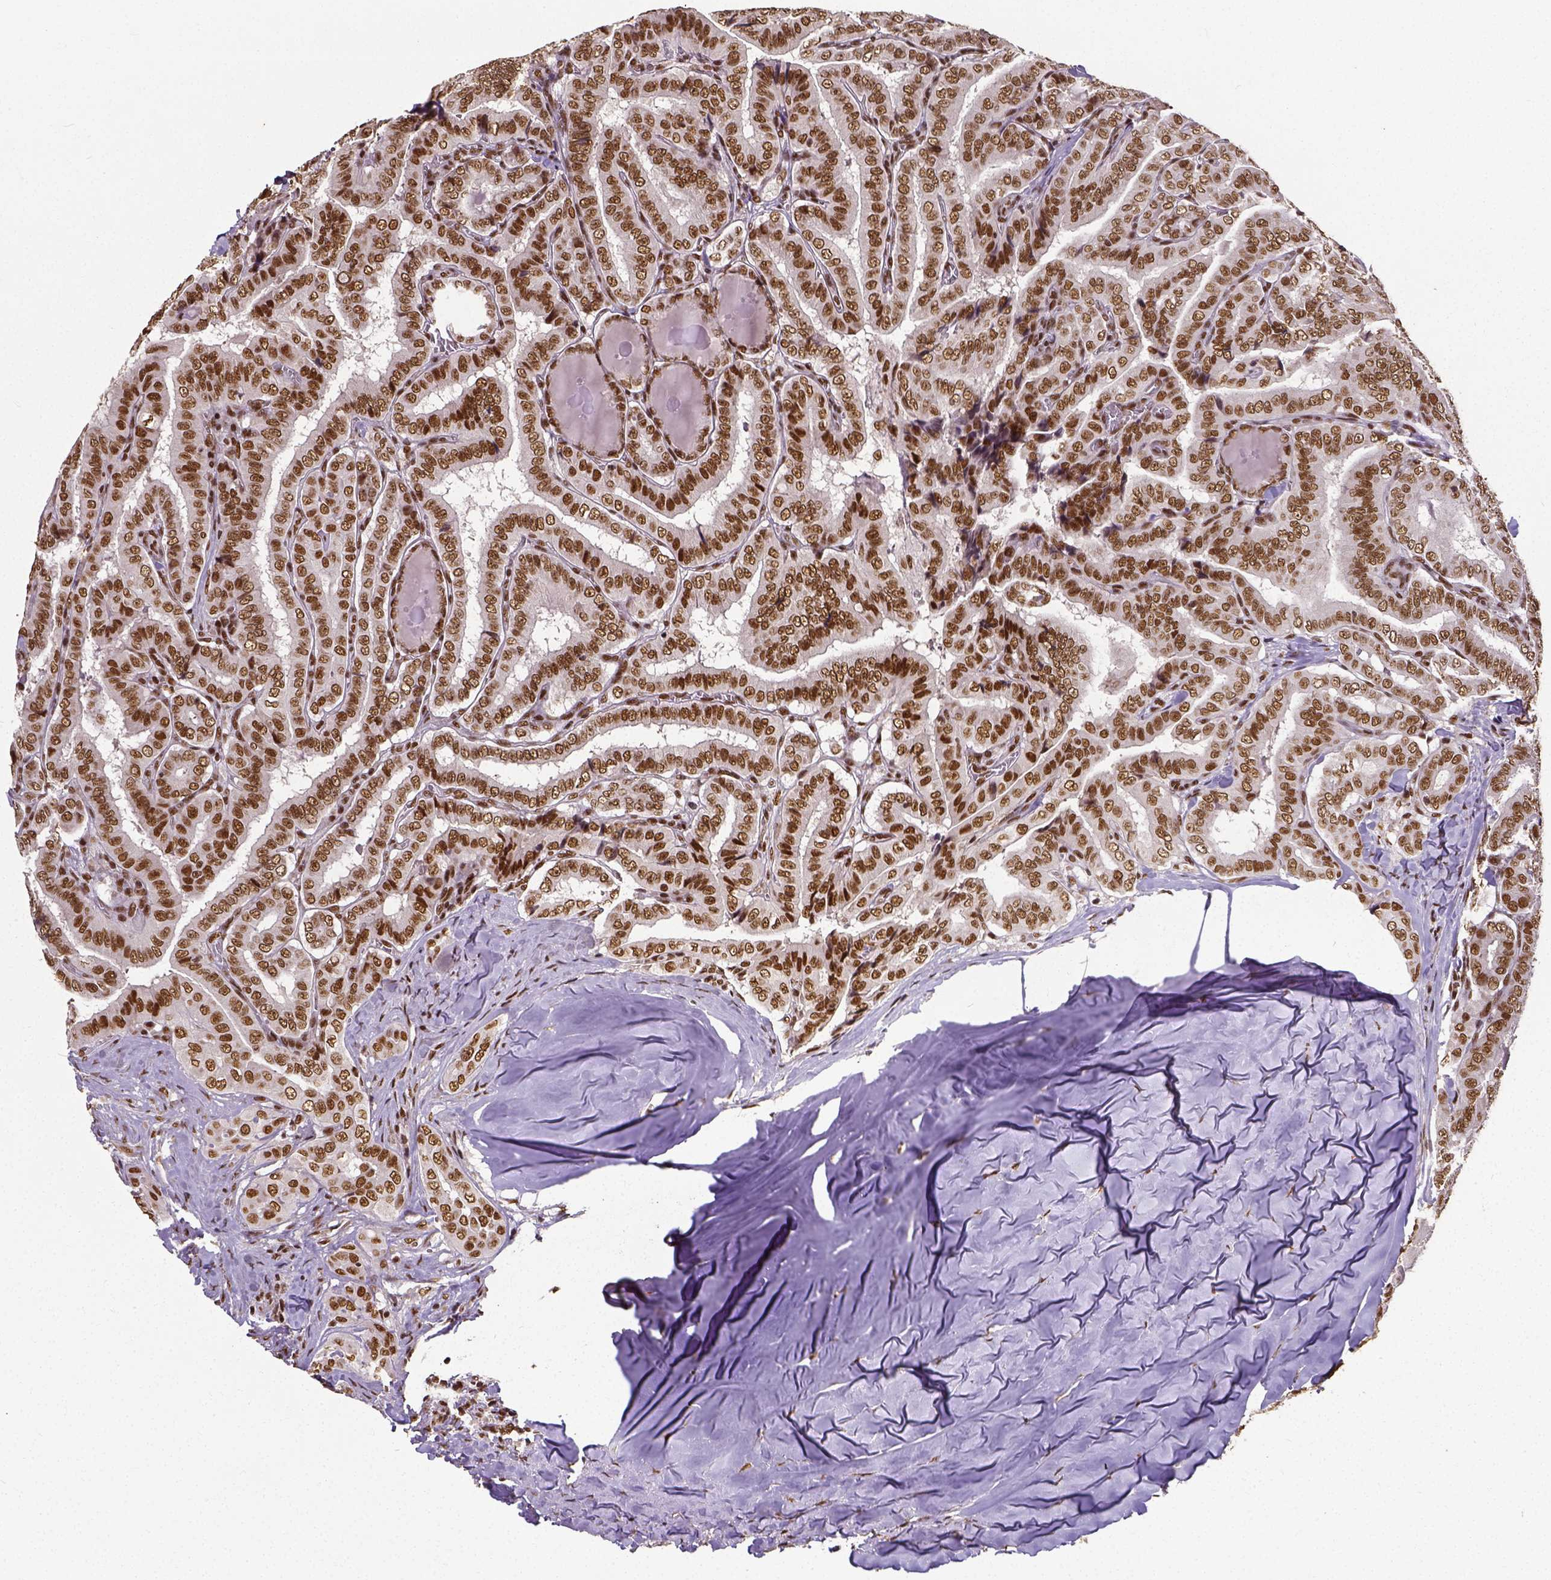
{"staining": {"intensity": "moderate", "quantity": ">75%", "location": "nuclear"}, "tissue": "thyroid cancer", "cell_type": "Tumor cells", "image_type": "cancer", "snomed": [{"axis": "morphology", "description": "Papillary adenocarcinoma, NOS"}, {"axis": "morphology", "description": "Papillary adenoma metastatic"}, {"axis": "topography", "description": "Thyroid gland"}], "caption": "Protein expression analysis of thyroid papillary adenoma metastatic displays moderate nuclear staining in approximately >75% of tumor cells.", "gene": "ATRX", "patient": {"sex": "female", "age": 50}}